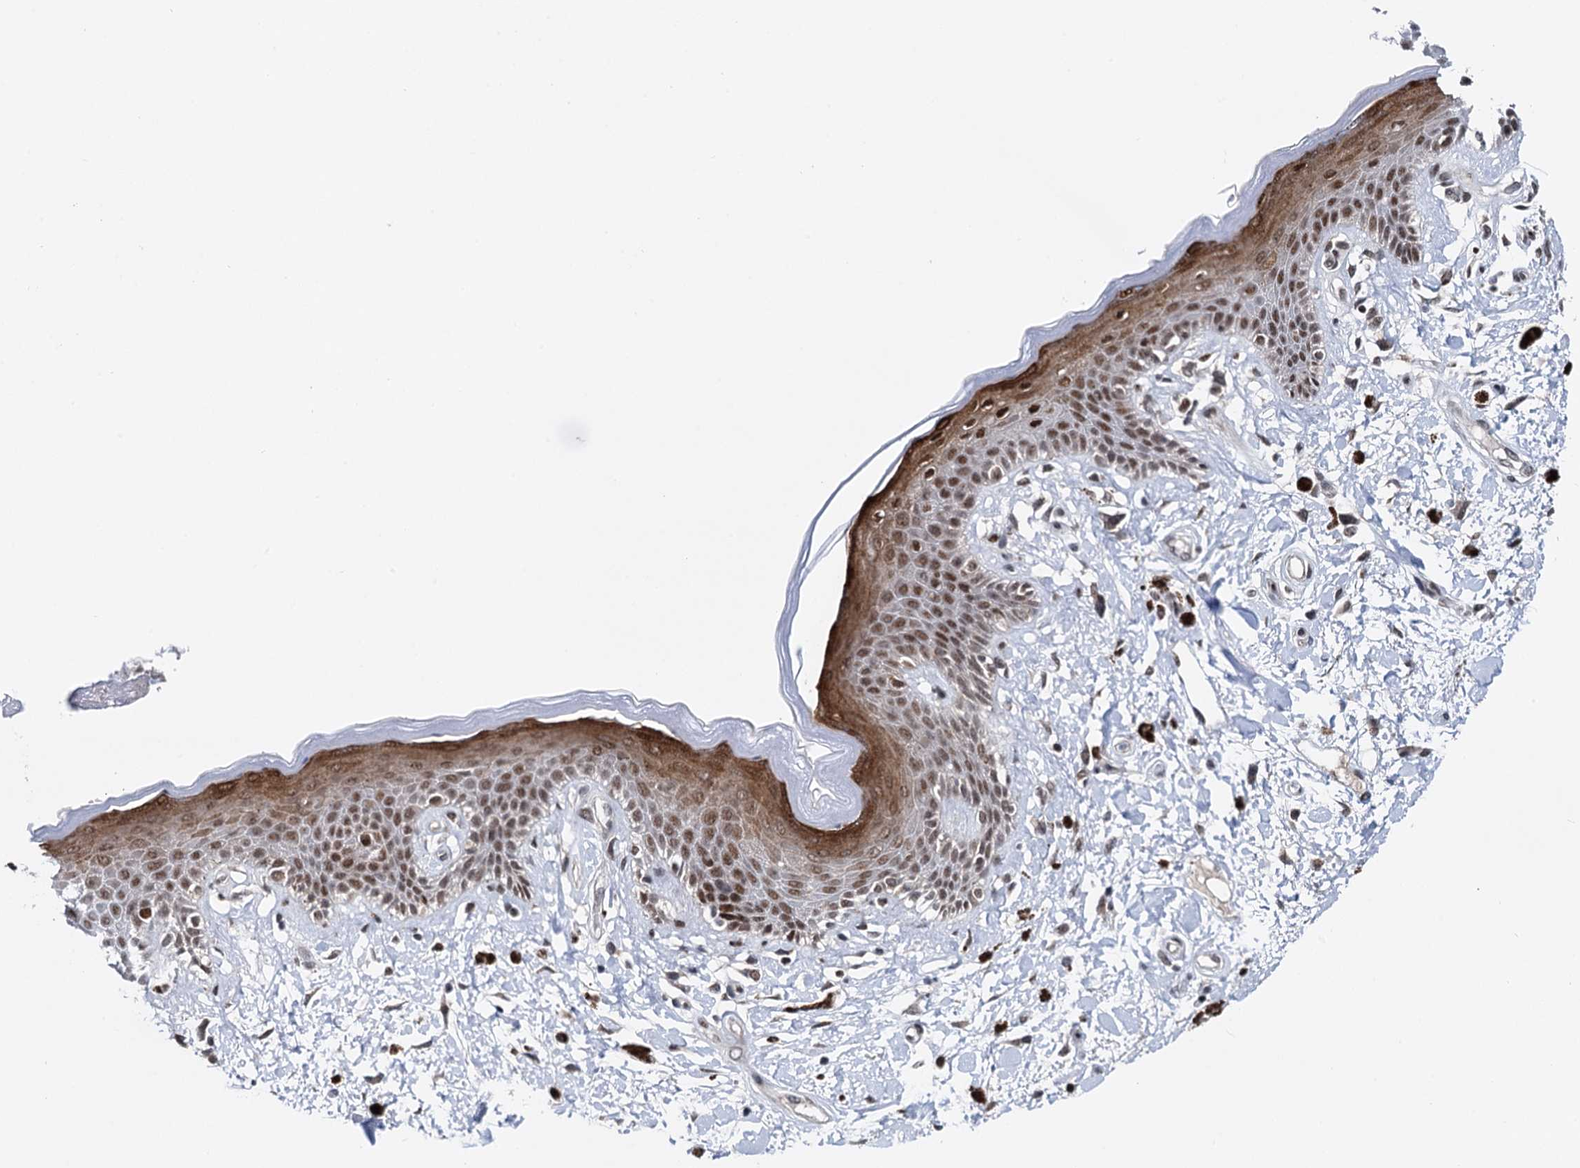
{"staining": {"intensity": "moderate", "quantity": ">75%", "location": "cytoplasmic/membranous,nuclear"}, "tissue": "skin", "cell_type": "Epidermal cells", "image_type": "normal", "snomed": [{"axis": "morphology", "description": "Normal tissue, NOS"}, {"axis": "topography", "description": "Anal"}], "caption": "The image reveals staining of benign skin, revealing moderate cytoplasmic/membranous,nuclear protein positivity (brown color) within epidermal cells.", "gene": "RUFY2", "patient": {"sex": "female", "age": 78}}